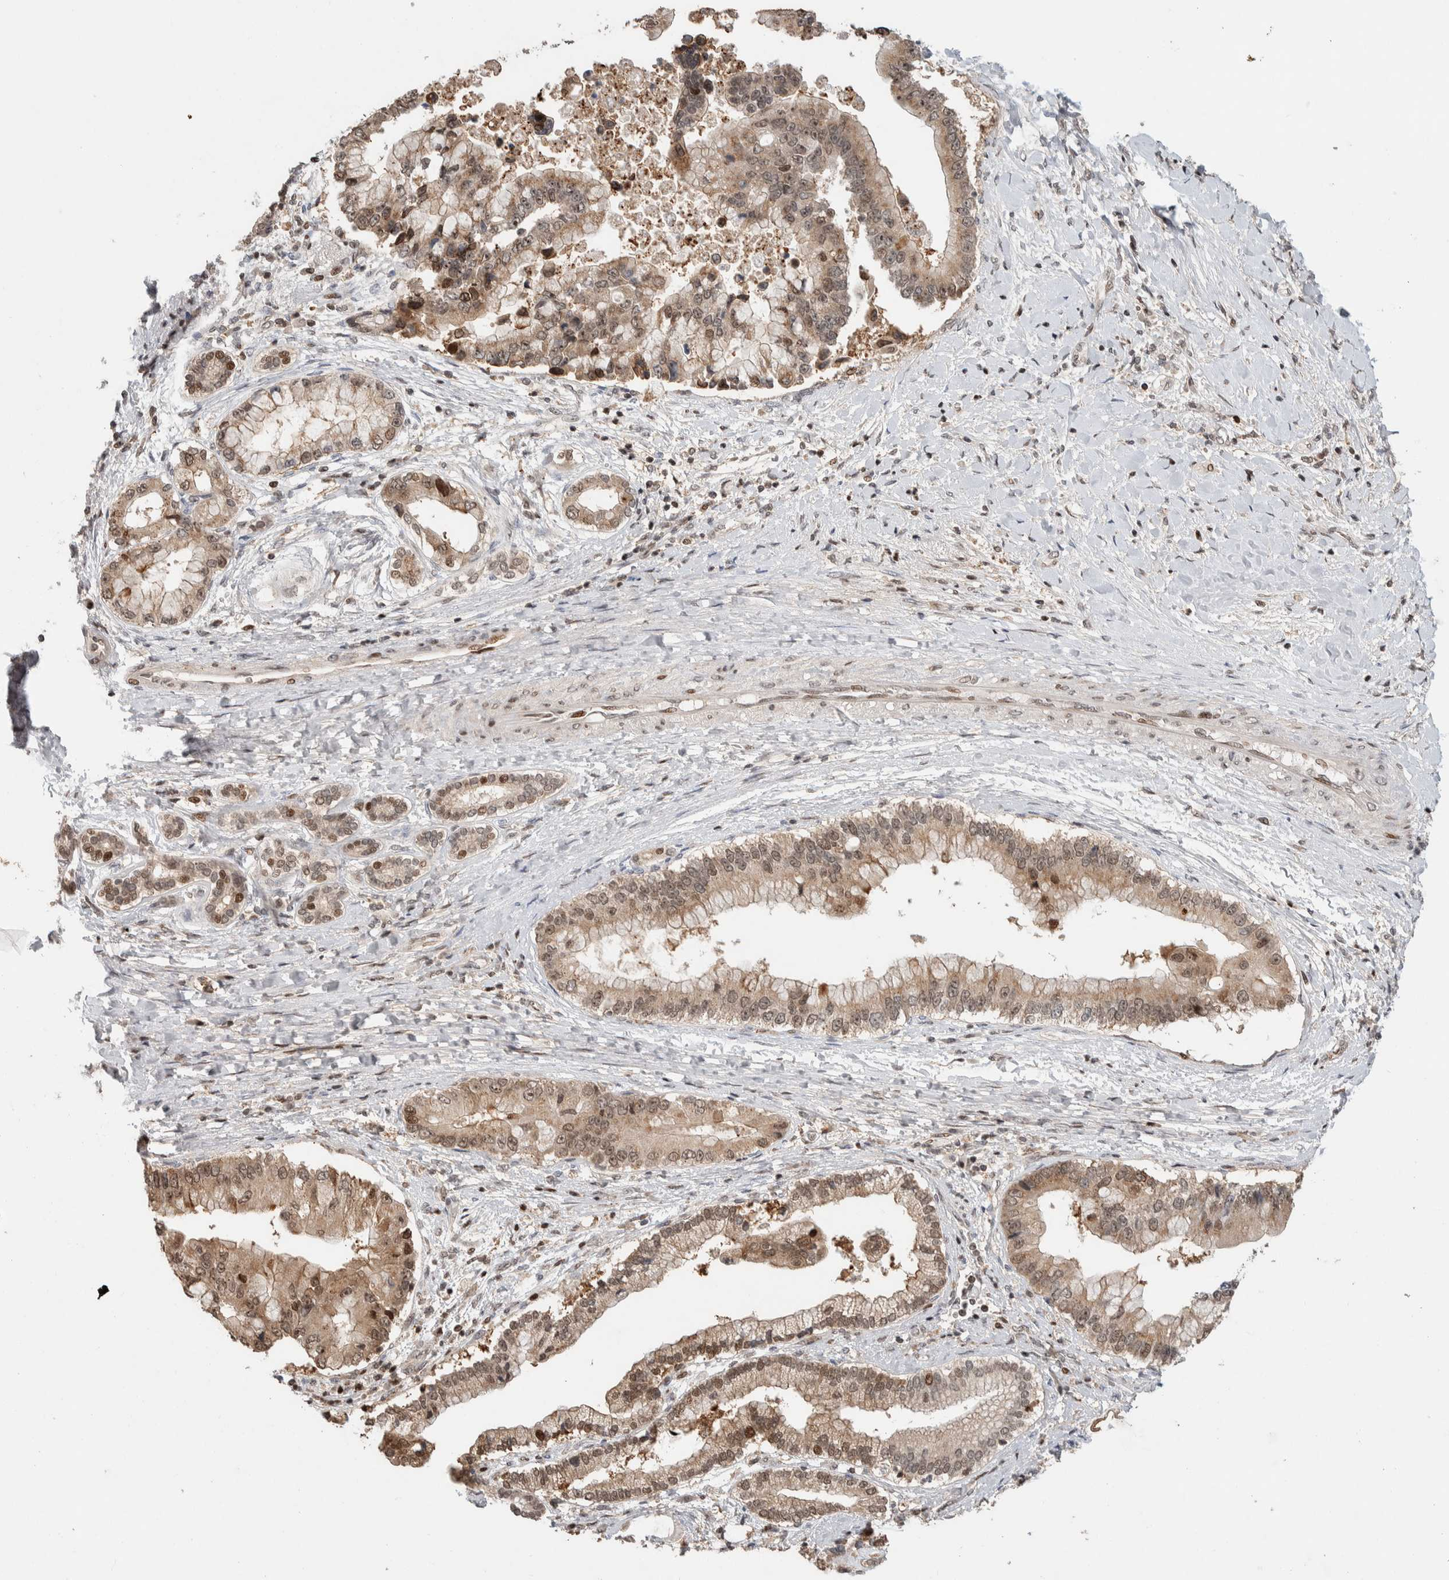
{"staining": {"intensity": "moderate", "quantity": "<25%", "location": "nuclear"}, "tissue": "liver cancer", "cell_type": "Tumor cells", "image_type": "cancer", "snomed": [{"axis": "morphology", "description": "Cholangiocarcinoma"}, {"axis": "topography", "description": "Liver"}], "caption": "Moderate nuclear expression is present in approximately <25% of tumor cells in liver cancer.", "gene": "ZNF521", "patient": {"sex": "male", "age": 50}}